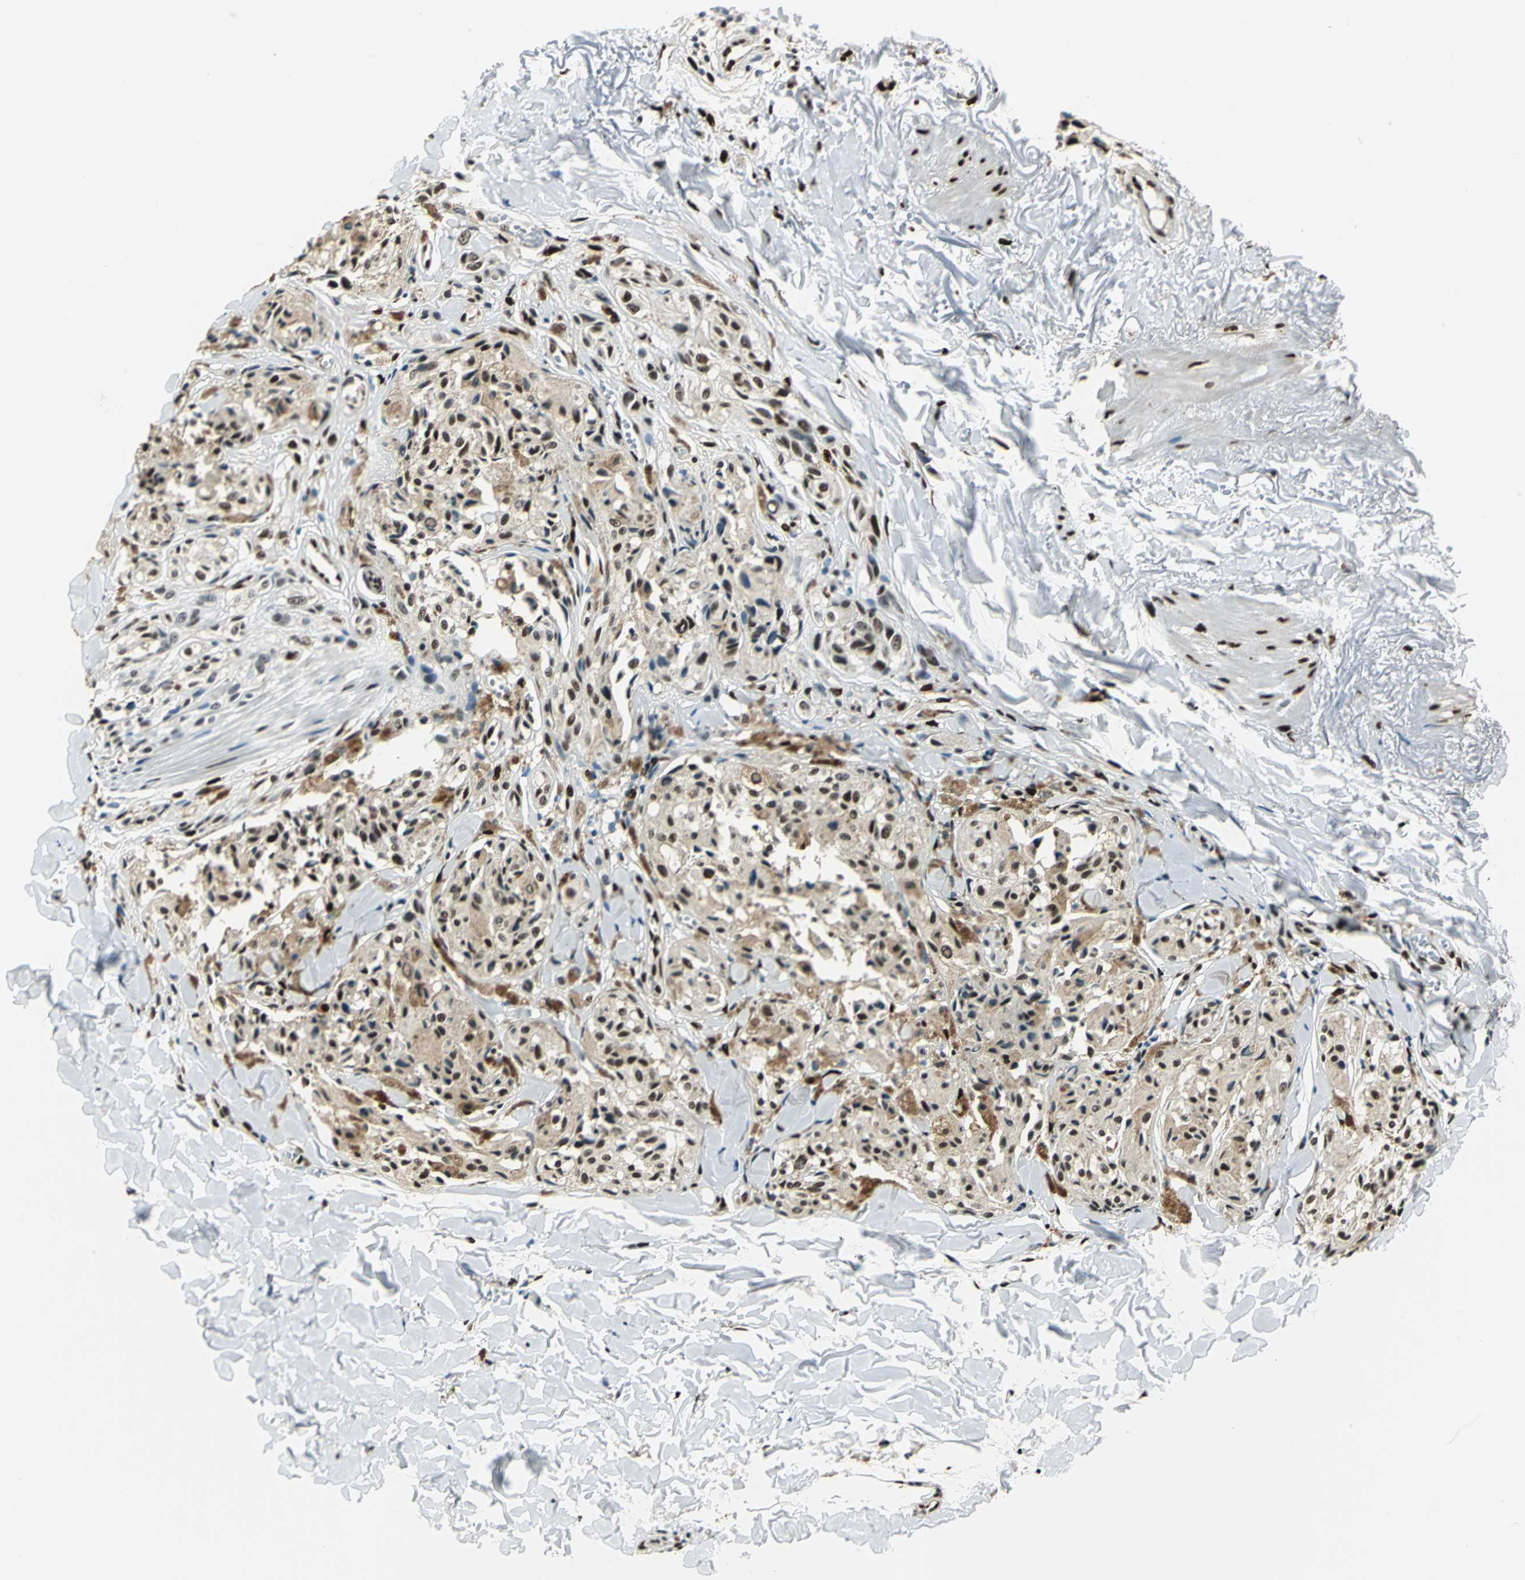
{"staining": {"intensity": "moderate", "quantity": ">75%", "location": "cytoplasmic/membranous,nuclear"}, "tissue": "melanoma", "cell_type": "Tumor cells", "image_type": "cancer", "snomed": [{"axis": "morphology", "description": "Malignant melanoma, Metastatic site"}, {"axis": "topography", "description": "Skin"}], "caption": "Malignant melanoma (metastatic site) was stained to show a protein in brown. There is medium levels of moderate cytoplasmic/membranous and nuclear positivity in approximately >75% of tumor cells.", "gene": "NFIA", "patient": {"sex": "female", "age": 66}}